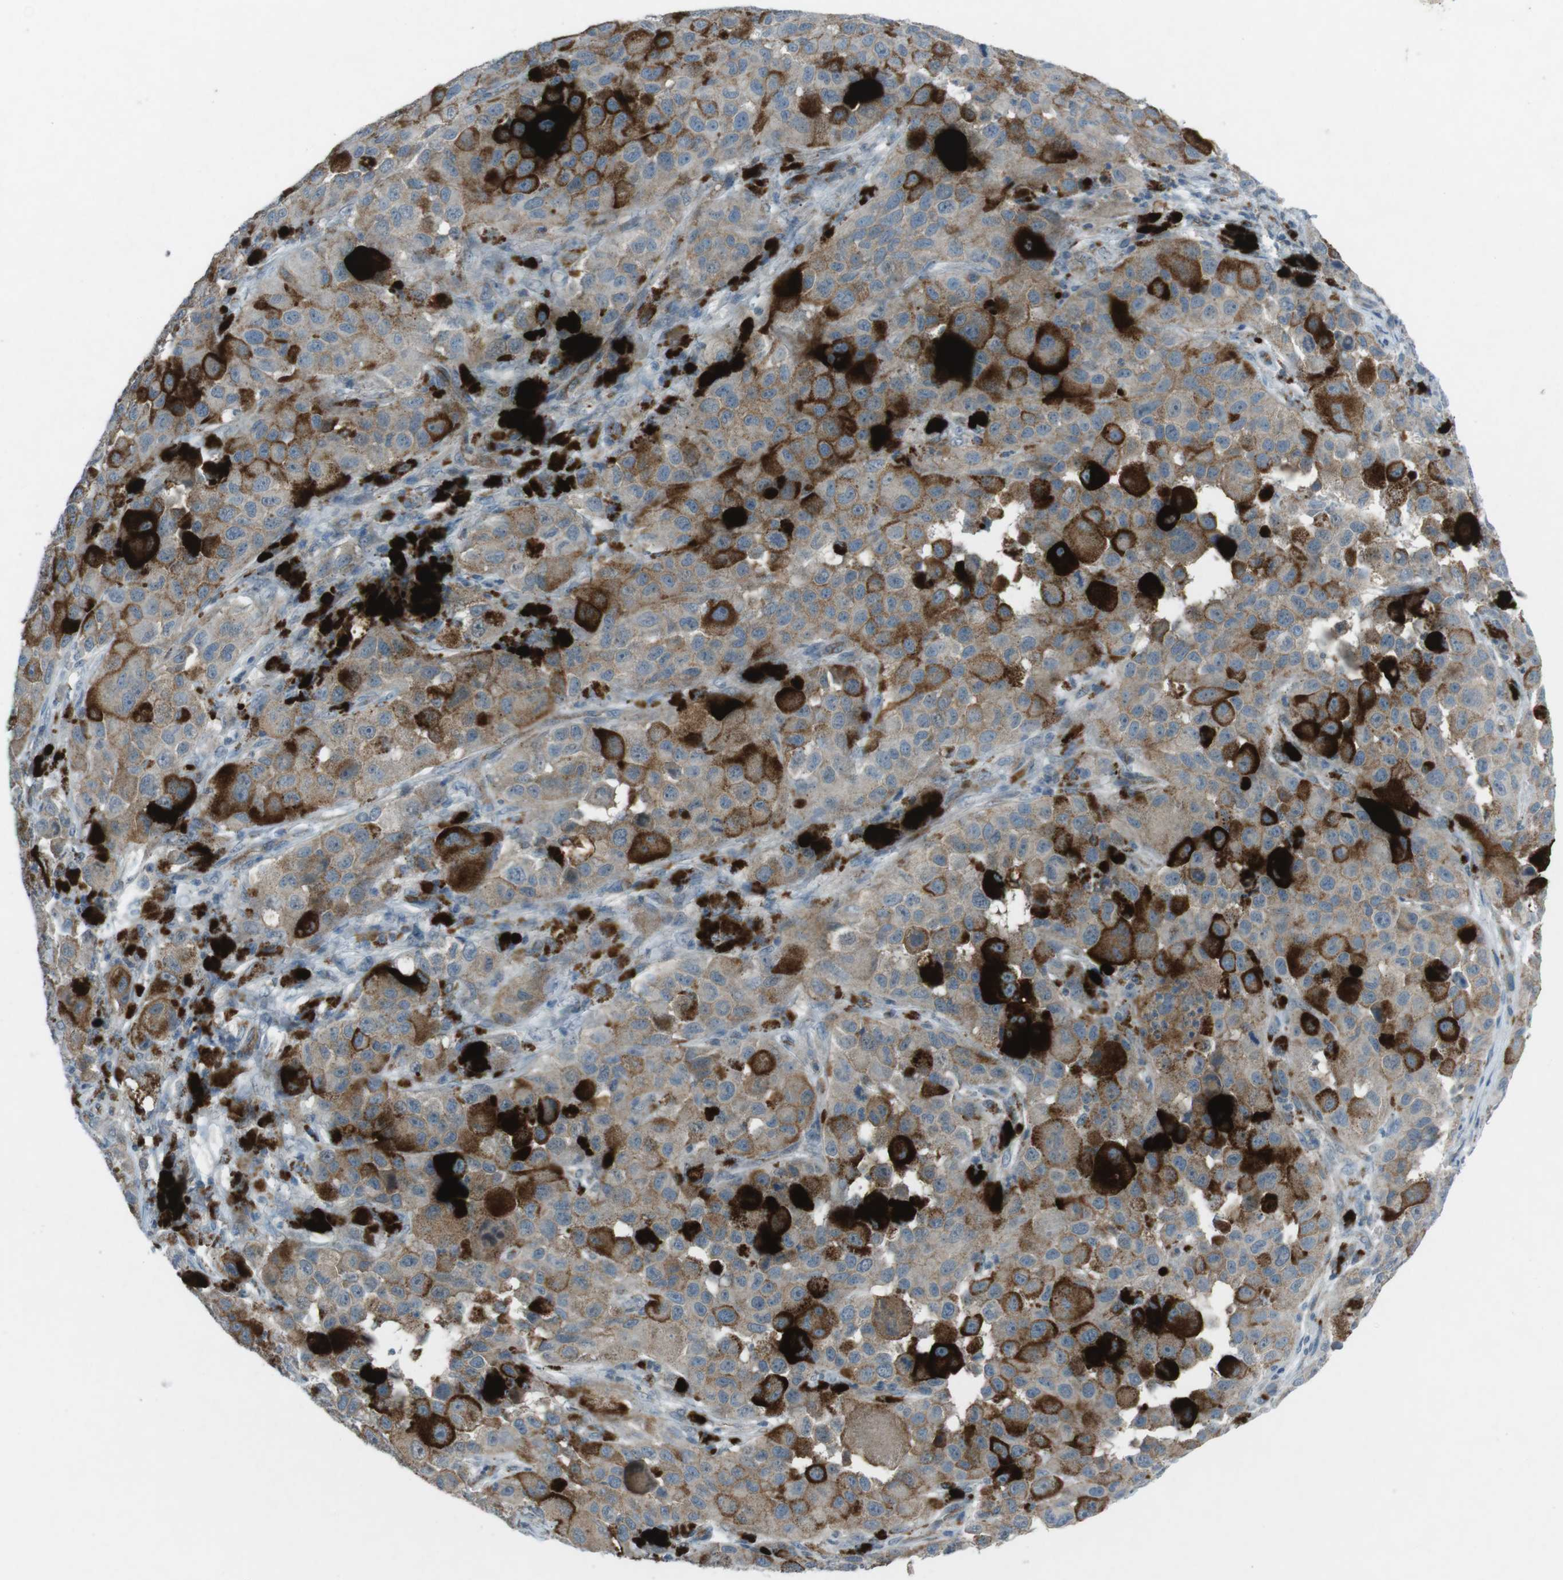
{"staining": {"intensity": "weak", "quantity": "25%-75%", "location": "cytoplasmic/membranous"}, "tissue": "melanoma", "cell_type": "Tumor cells", "image_type": "cancer", "snomed": [{"axis": "morphology", "description": "Malignant melanoma, NOS"}, {"axis": "topography", "description": "Skin"}], "caption": "Malignant melanoma stained with IHC exhibits weak cytoplasmic/membranous staining in approximately 25%-75% of tumor cells.", "gene": "SPTA1", "patient": {"sex": "male", "age": 96}}